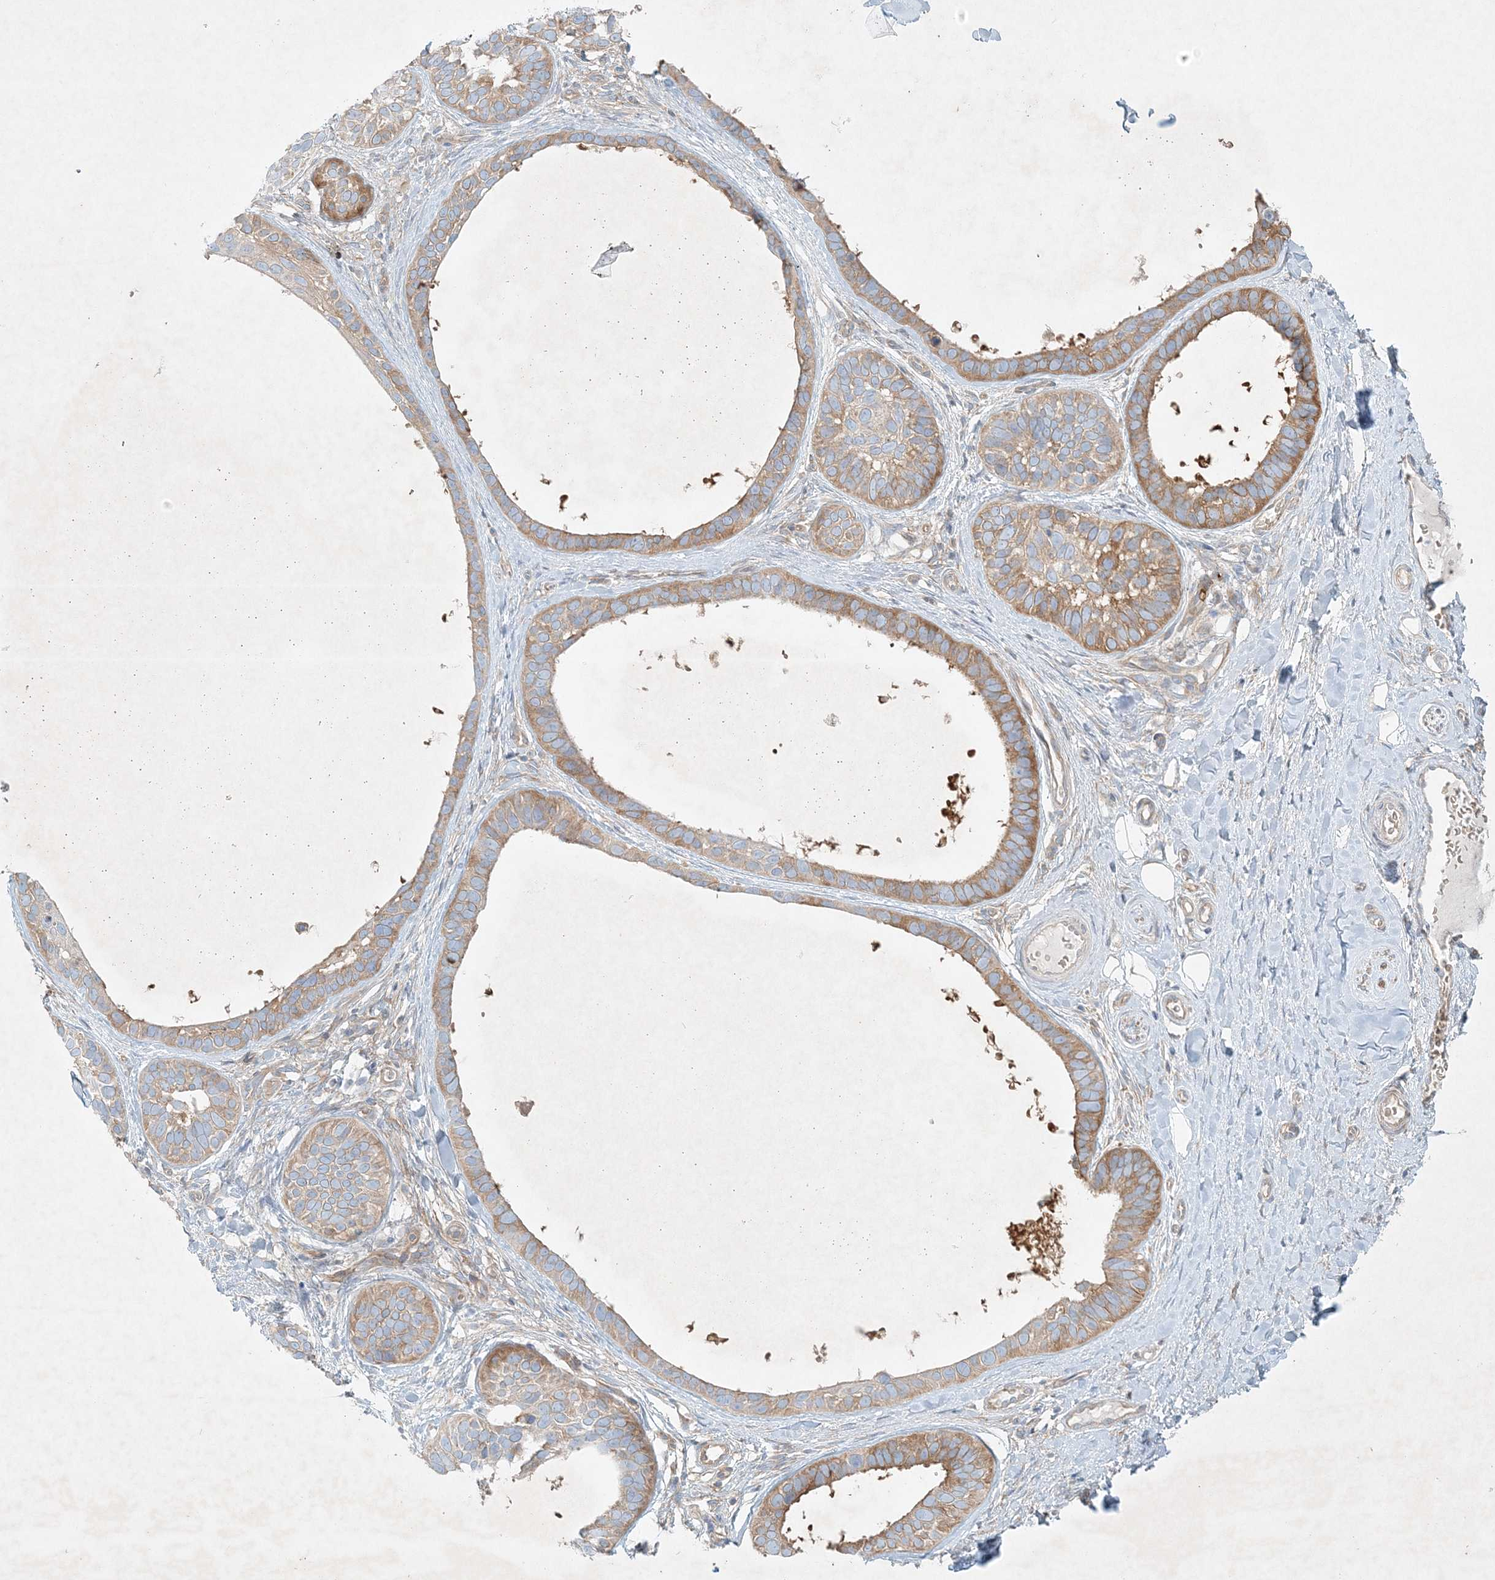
{"staining": {"intensity": "moderate", "quantity": "25%-75%", "location": "cytoplasmic/membranous"}, "tissue": "skin cancer", "cell_type": "Tumor cells", "image_type": "cancer", "snomed": [{"axis": "morphology", "description": "Basal cell carcinoma"}, {"axis": "topography", "description": "Skin"}], "caption": "An image of basal cell carcinoma (skin) stained for a protein displays moderate cytoplasmic/membranous brown staining in tumor cells.", "gene": "STK11IP", "patient": {"sex": "male", "age": 62}}